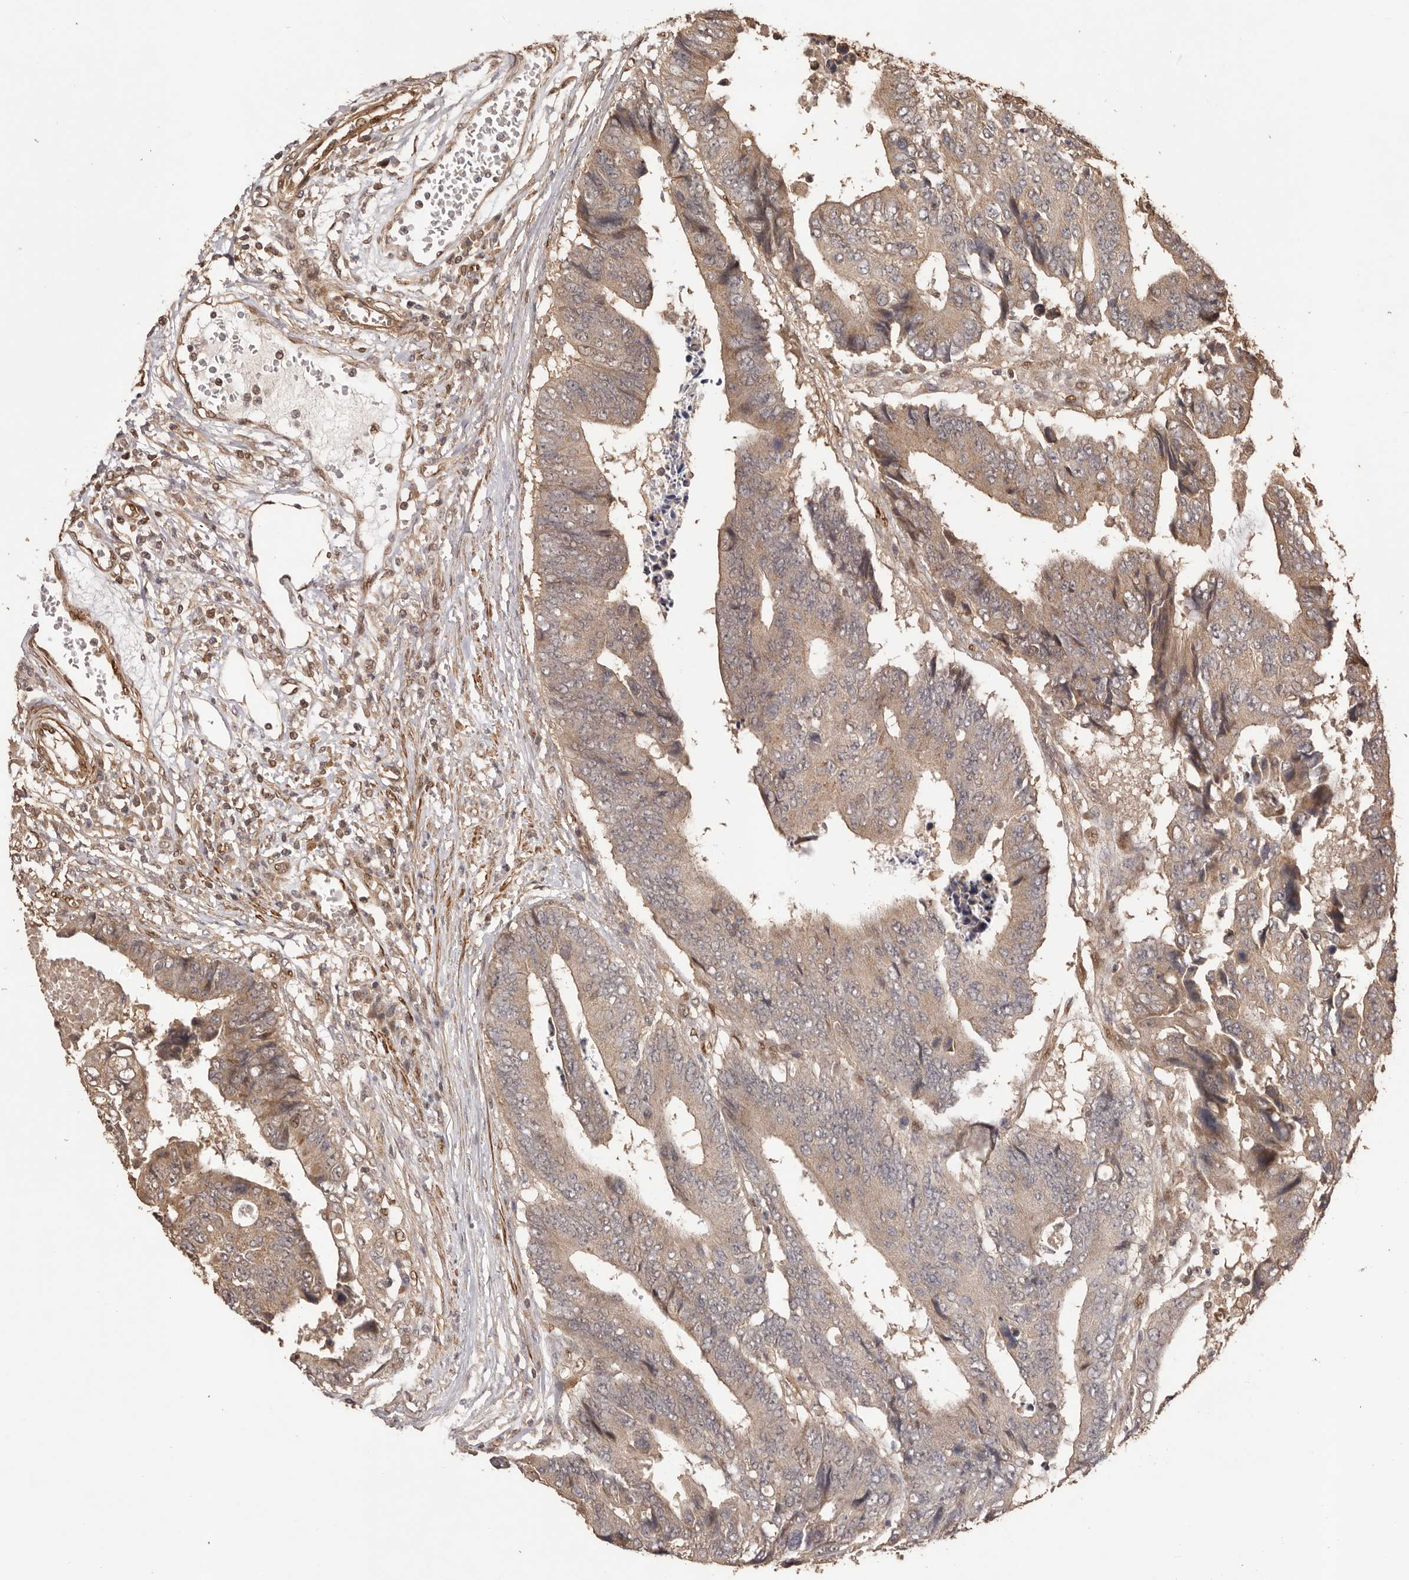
{"staining": {"intensity": "weak", "quantity": ">75%", "location": "cytoplasmic/membranous"}, "tissue": "colorectal cancer", "cell_type": "Tumor cells", "image_type": "cancer", "snomed": [{"axis": "morphology", "description": "Adenocarcinoma, NOS"}, {"axis": "topography", "description": "Rectum"}], "caption": "About >75% of tumor cells in human colorectal cancer show weak cytoplasmic/membranous protein expression as visualized by brown immunohistochemical staining.", "gene": "UBR2", "patient": {"sex": "male", "age": 84}}